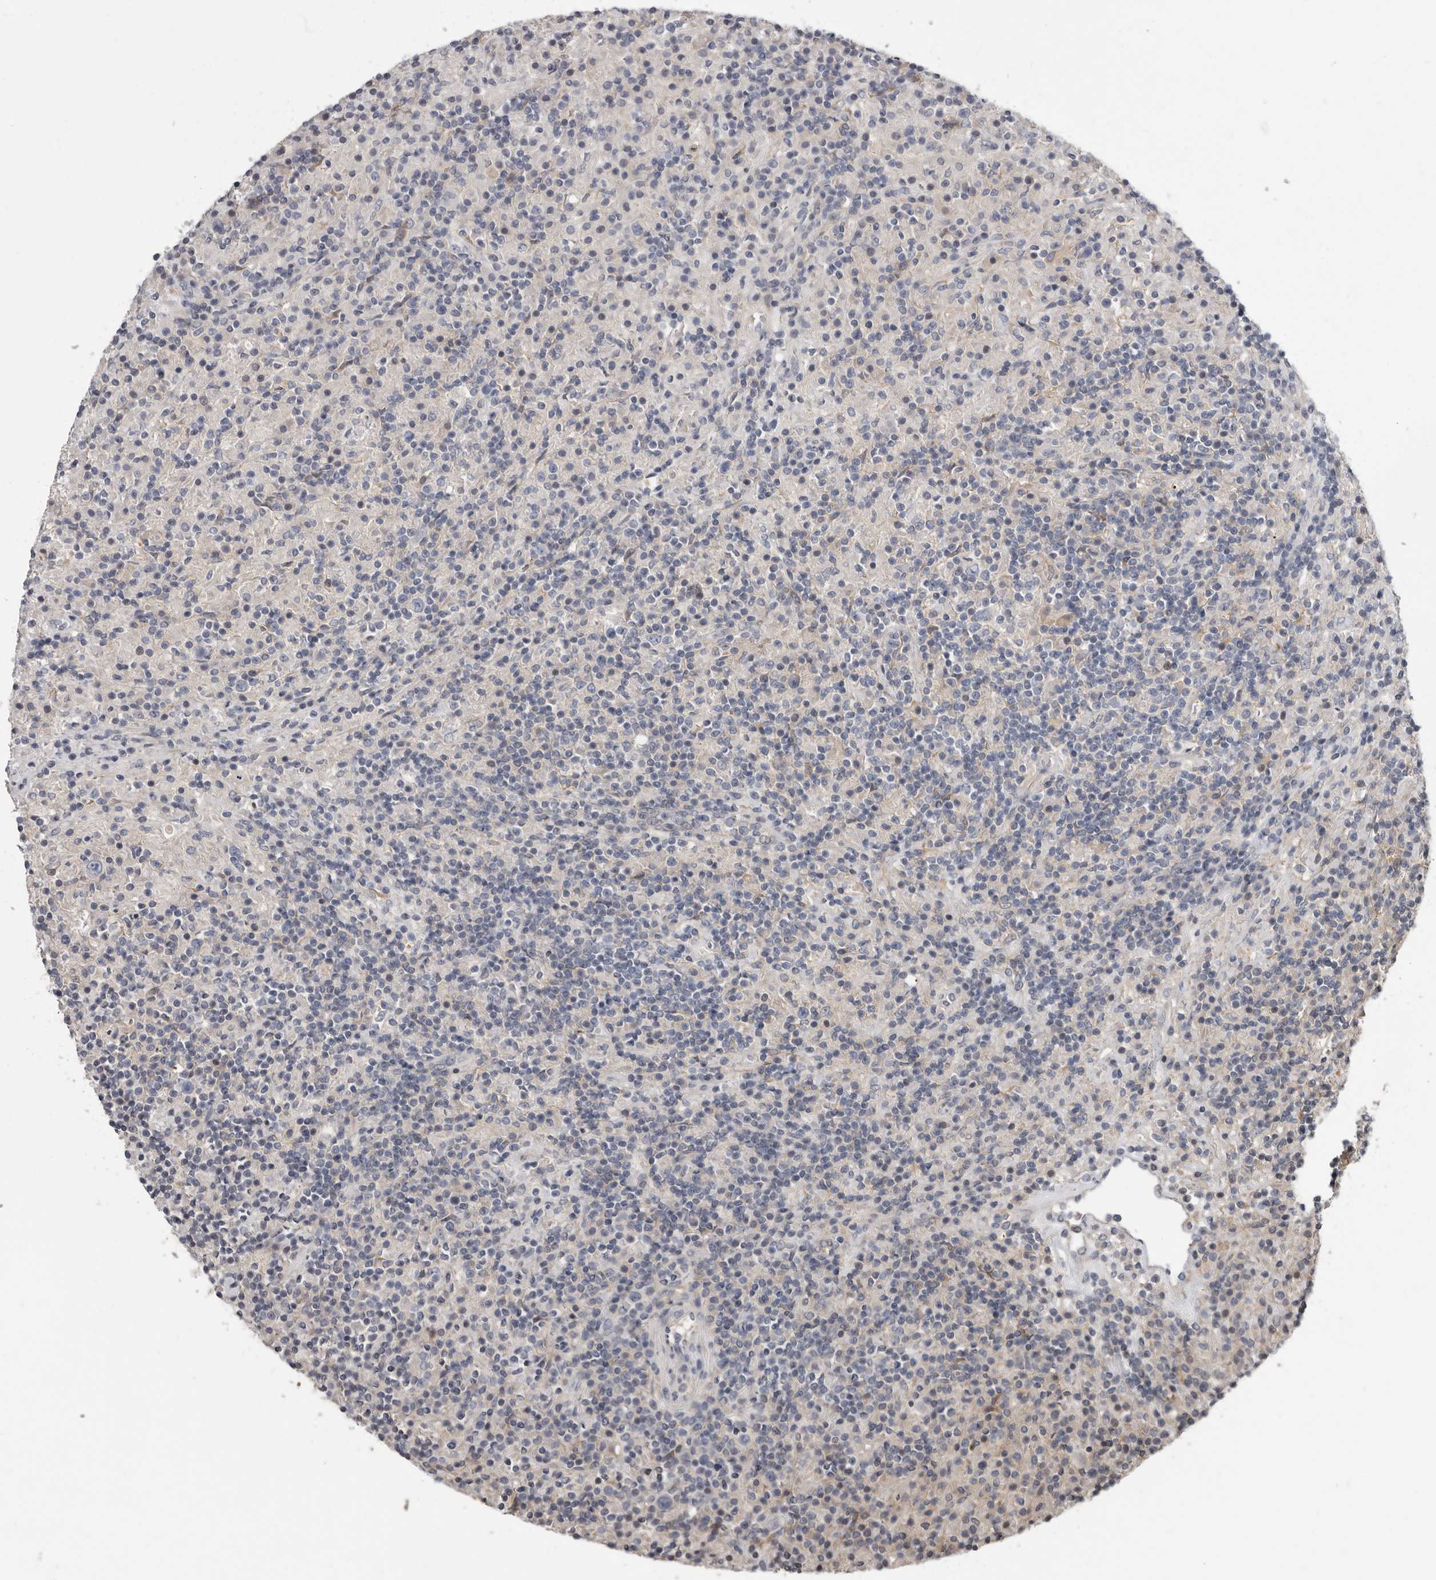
{"staining": {"intensity": "negative", "quantity": "none", "location": "none"}, "tissue": "lymphoma", "cell_type": "Tumor cells", "image_type": "cancer", "snomed": [{"axis": "morphology", "description": "Hodgkin's disease, NOS"}, {"axis": "topography", "description": "Lymph node"}], "caption": "A micrograph of human lymphoma is negative for staining in tumor cells.", "gene": "FGFR4", "patient": {"sex": "male", "age": 70}}